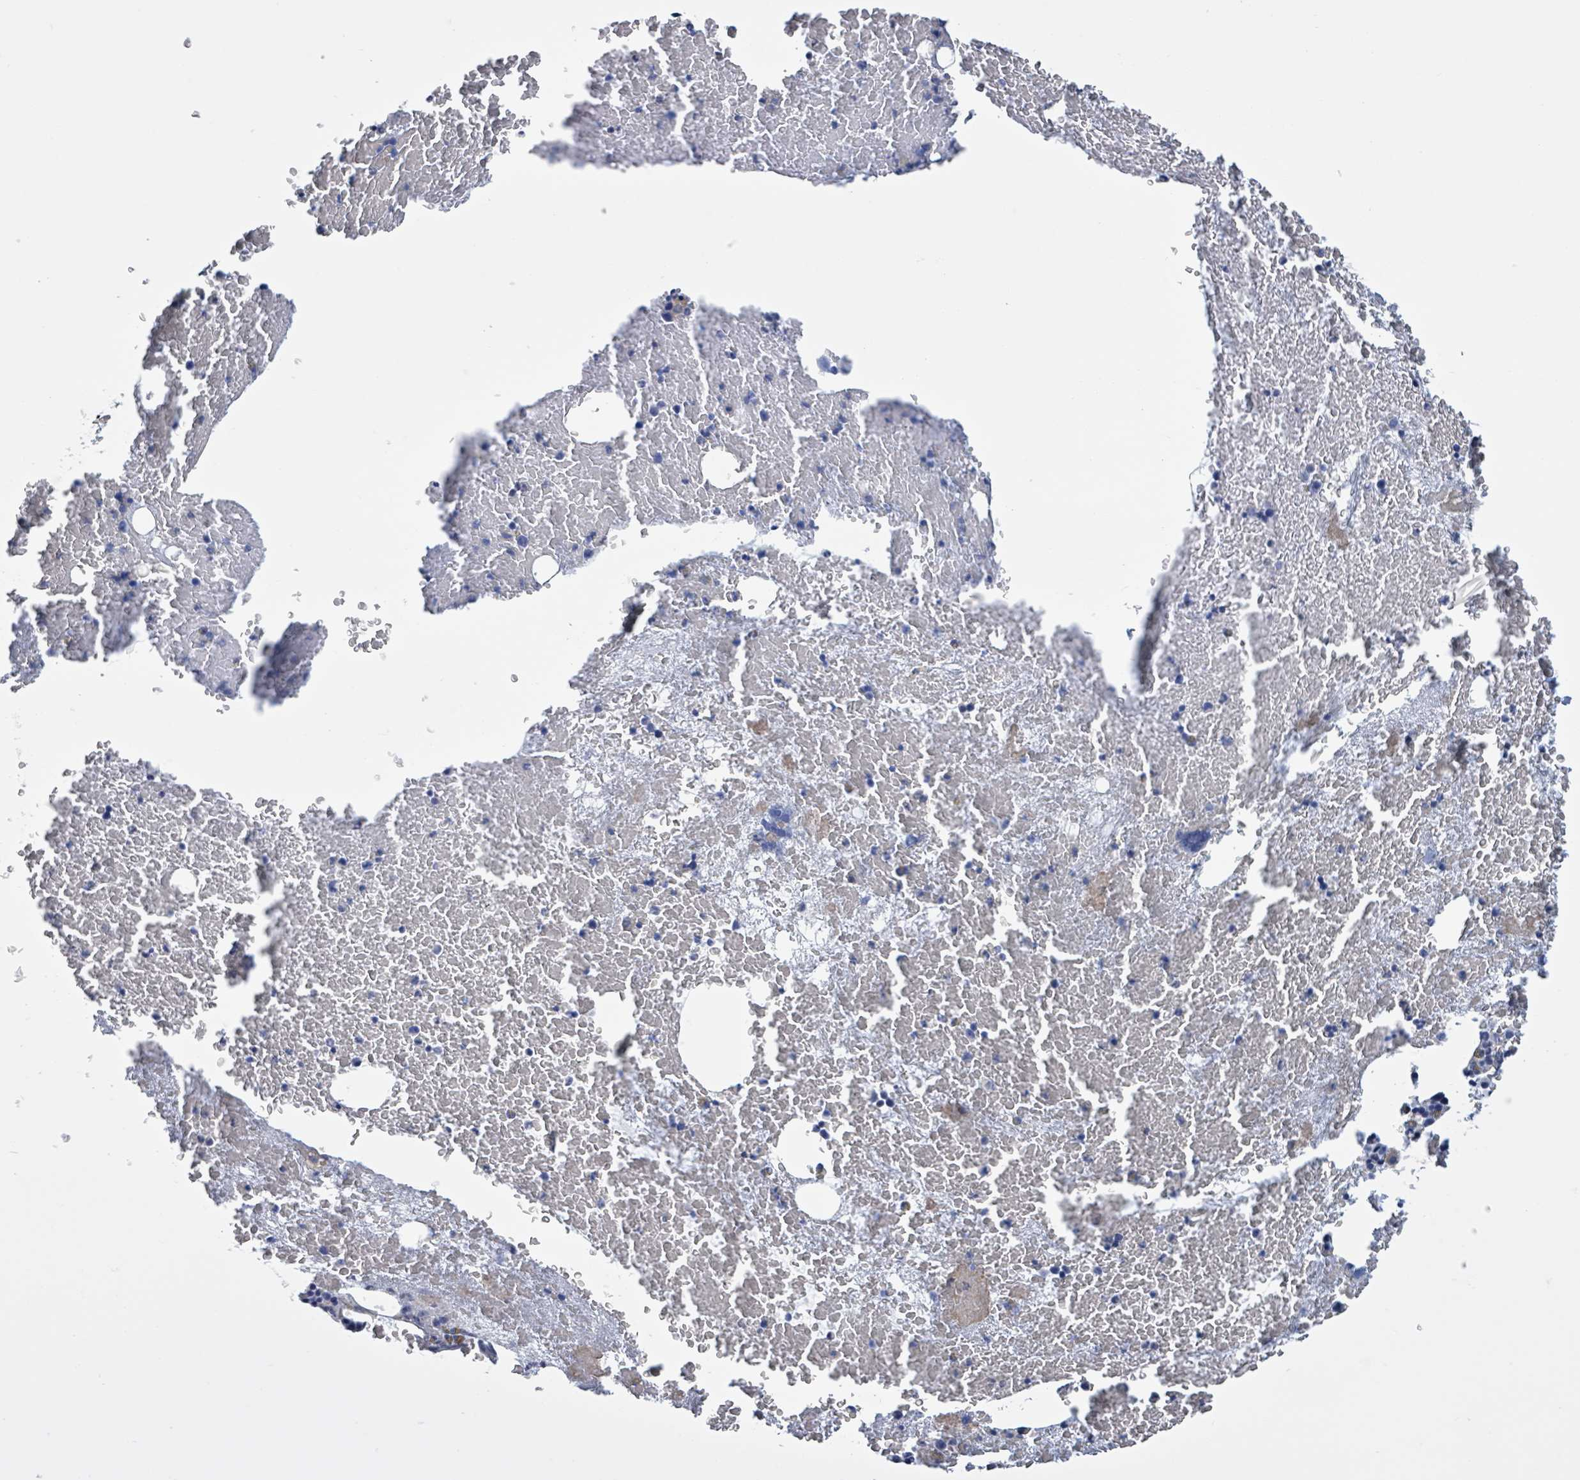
{"staining": {"intensity": "negative", "quantity": "none", "location": "none"}, "tissue": "bone marrow", "cell_type": "Hematopoietic cells", "image_type": "normal", "snomed": [{"axis": "morphology", "description": "Normal tissue, NOS"}, {"axis": "topography", "description": "Bone marrow"}], "caption": "An immunohistochemistry (IHC) histopathology image of benign bone marrow is shown. There is no staining in hematopoietic cells of bone marrow. Nuclei are stained in blue.", "gene": "CT45A10", "patient": {"sex": "male", "age": 89}}